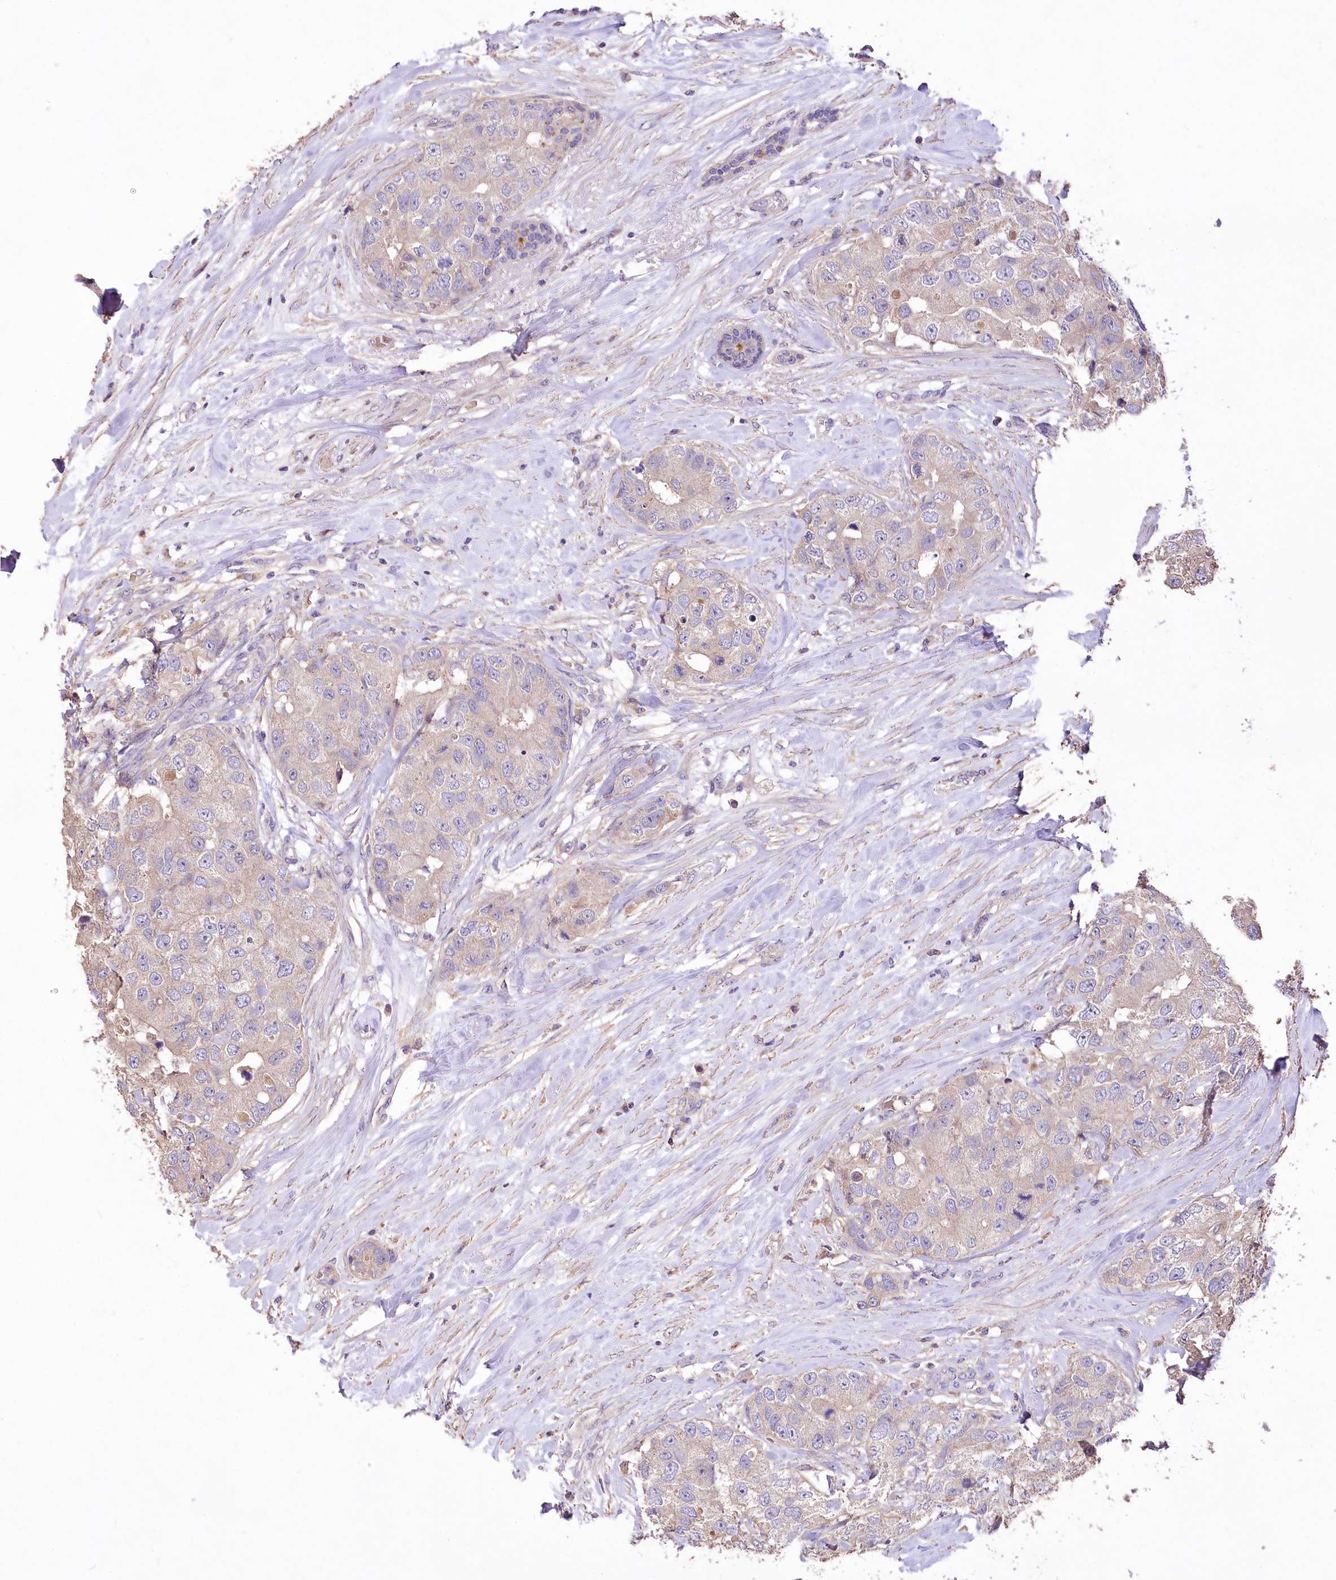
{"staining": {"intensity": "weak", "quantity": ">75%", "location": "cytoplasmic/membranous"}, "tissue": "breast cancer", "cell_type": "Tumor cells", "image_type": "cancer", "snomed": [{"axis": "morphology", "description": "Duct carcinoma"}, {"axis": "topography", "description": "Breast"}], "caption": "The micrograph demonstrates immunohistochemical staining of infiltrating ductal carcinoma (breast). There is weak cytoplasmic/membranous staining is present in approximately >75% of tumor cells. The staining is performed using DAB (3,3'-diaminobenzidine) brown chromogen to label protein expression. The nuclei are counter-stained blue using hematoxylin.", "gene": "PCYOX1L", "patient": {"sex": "female", "age": 62}}